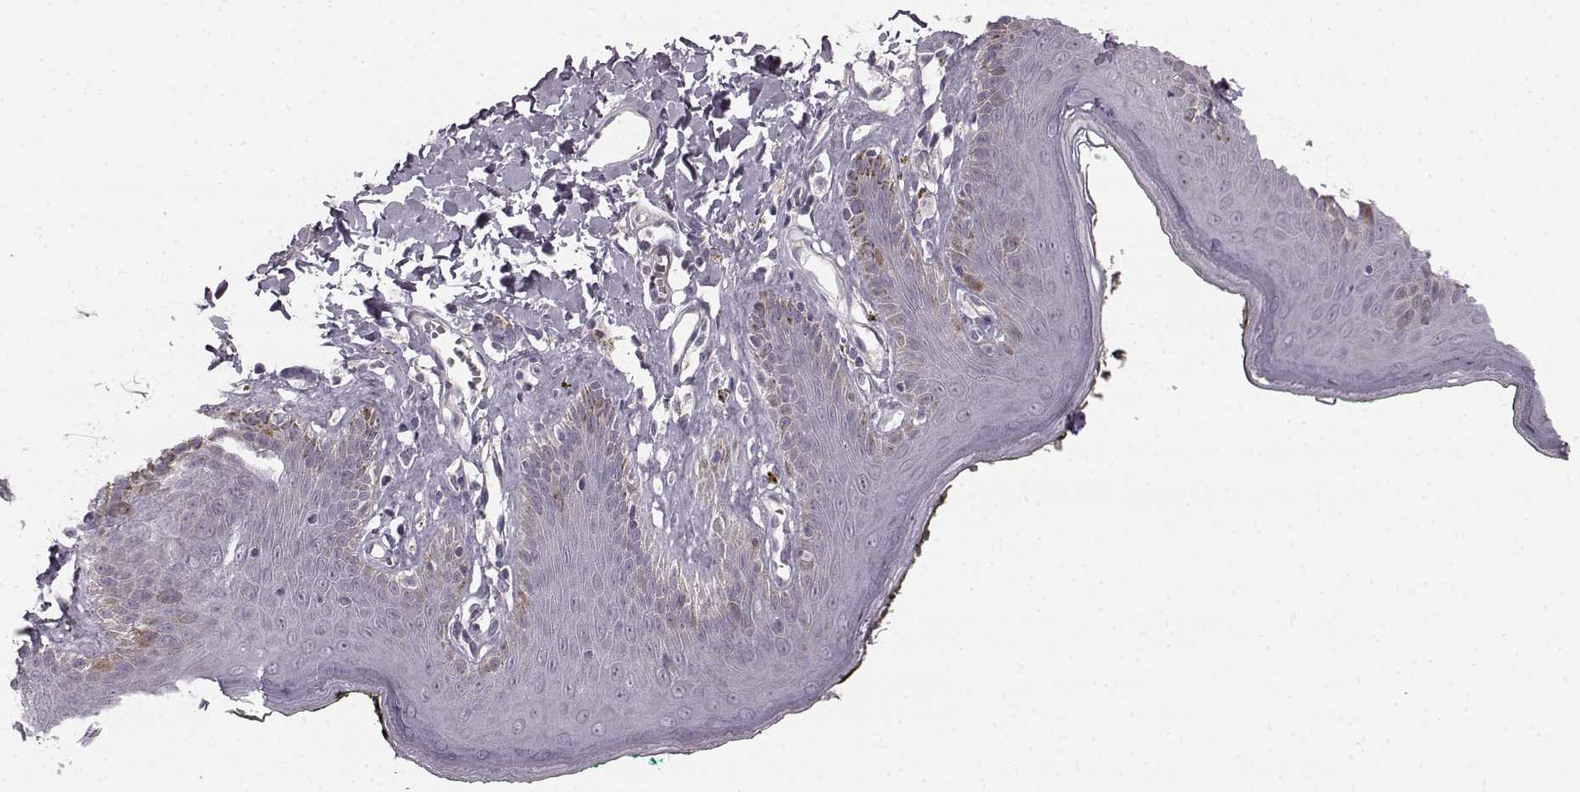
{"staining": {"intensity": "negative", "quantity": "none", "location": "none"}, "tissue": "skin", "cell_type": "Epidermal cells", "image_type": "normal", "snomed": [{"axis": "morphology", "description": "Normal tissue, NOS"}, {"axis": "topography", "description": "Vulva"}, {"axis": "topography", "description": "Peripheral nerve tissue"}], "caption": "Immunohistochemistry of normal human skin shows no expression in epidermal cells. (DAB (3,3'-diaminobenzidine) IHC, high magnification).", "gene": "HMMR", "patient": {"sex": "female", "age": 66}}